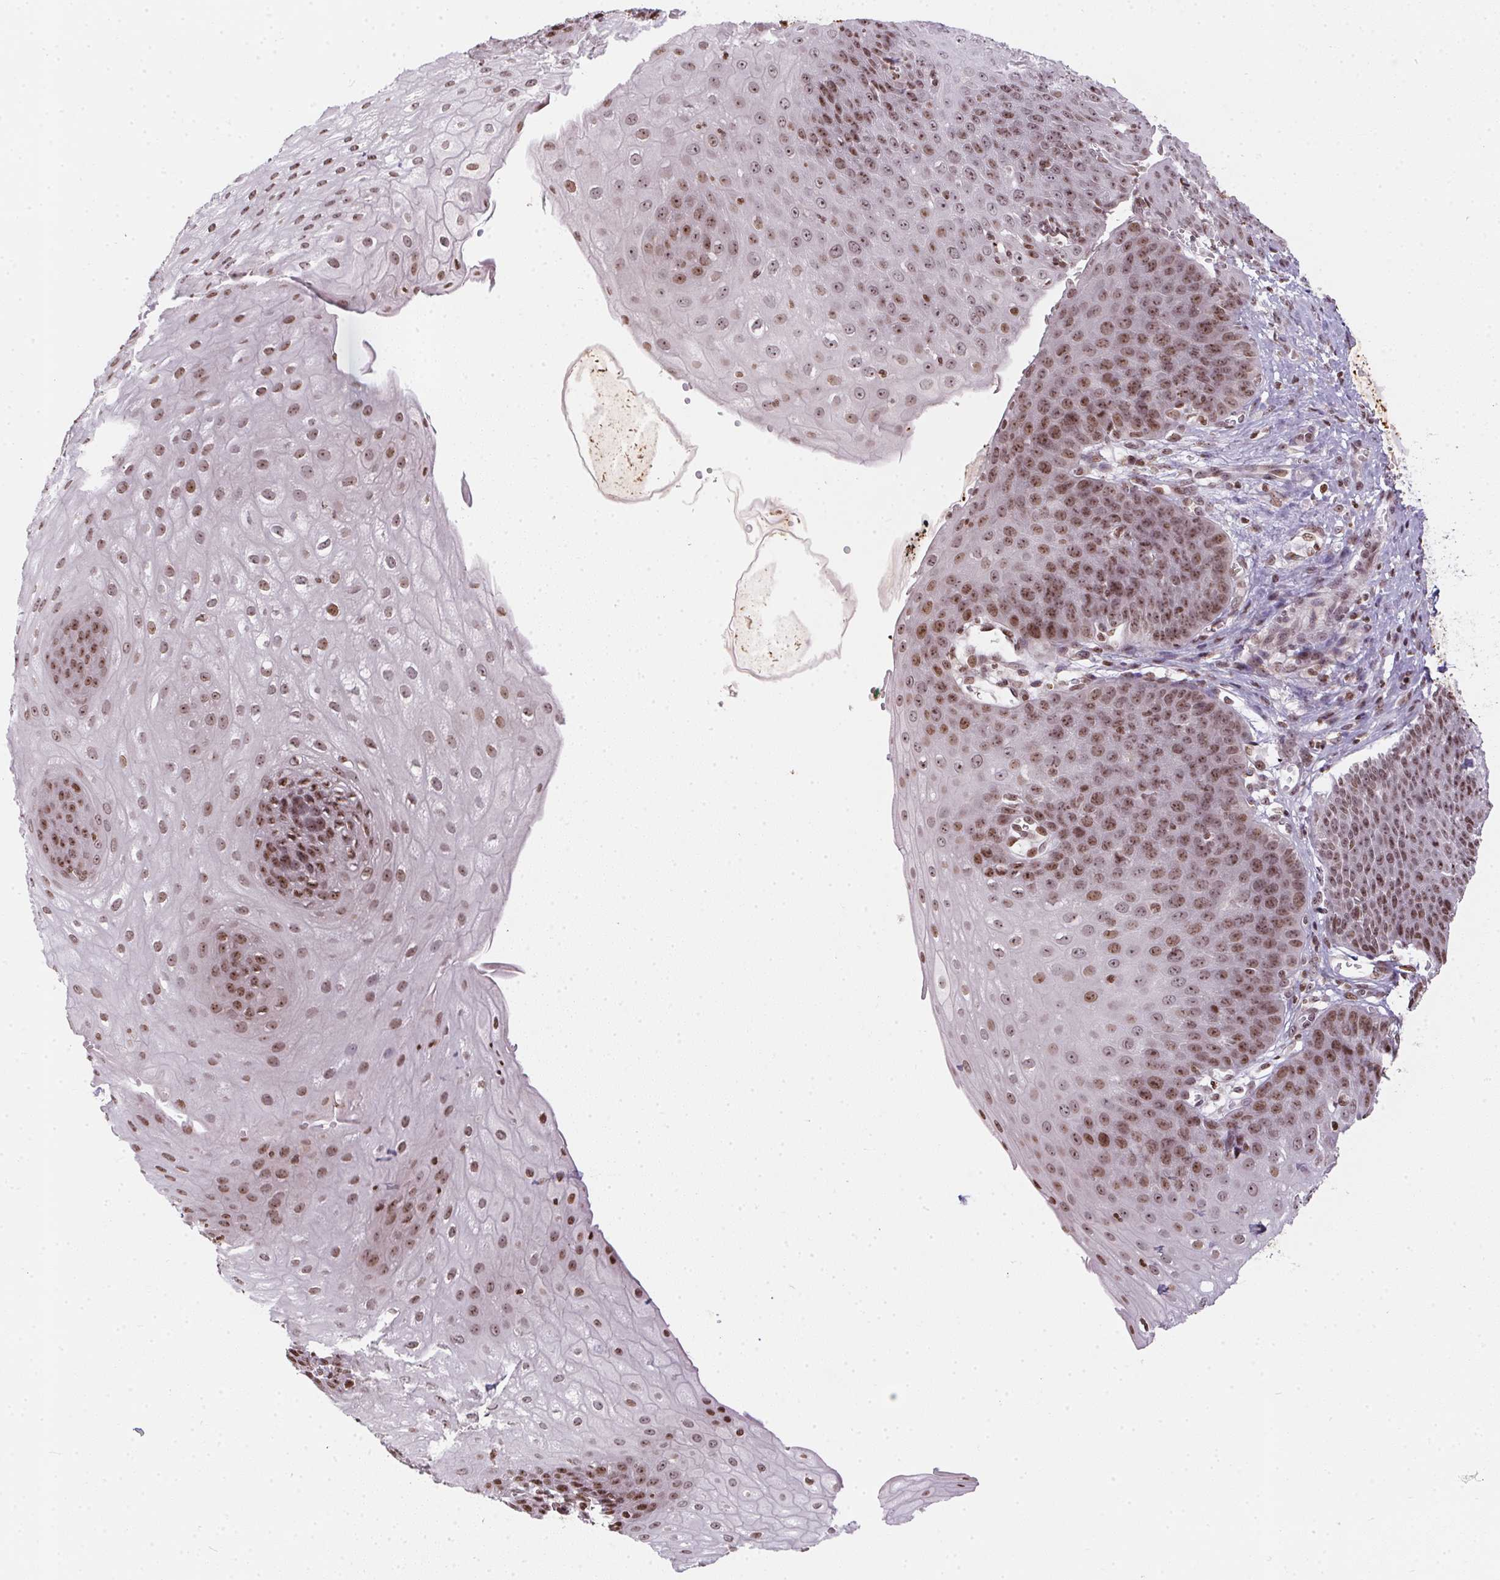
{"staining": {"intensity": "moderate", "quantity": ">75%", "location": "nuclear"}, "tissue": "esophagus", "cell_type": "Squamous epithelial cells", "image_type": "normal", "snomed": [{"axis": "morphology", "description": "Normal tissue, NOS"}, {"axis": "topography", "description": "Esophagus"}], "caption": "Protein expression analysis of benign human esophagus reveals moderate nuclear staining in about >75% of squamous epithelial cells. The protein is shown in brown color, while the nuclei are stained blue.", "gene": "RNF181", "patient": {"sex": "male", "age": 71}}